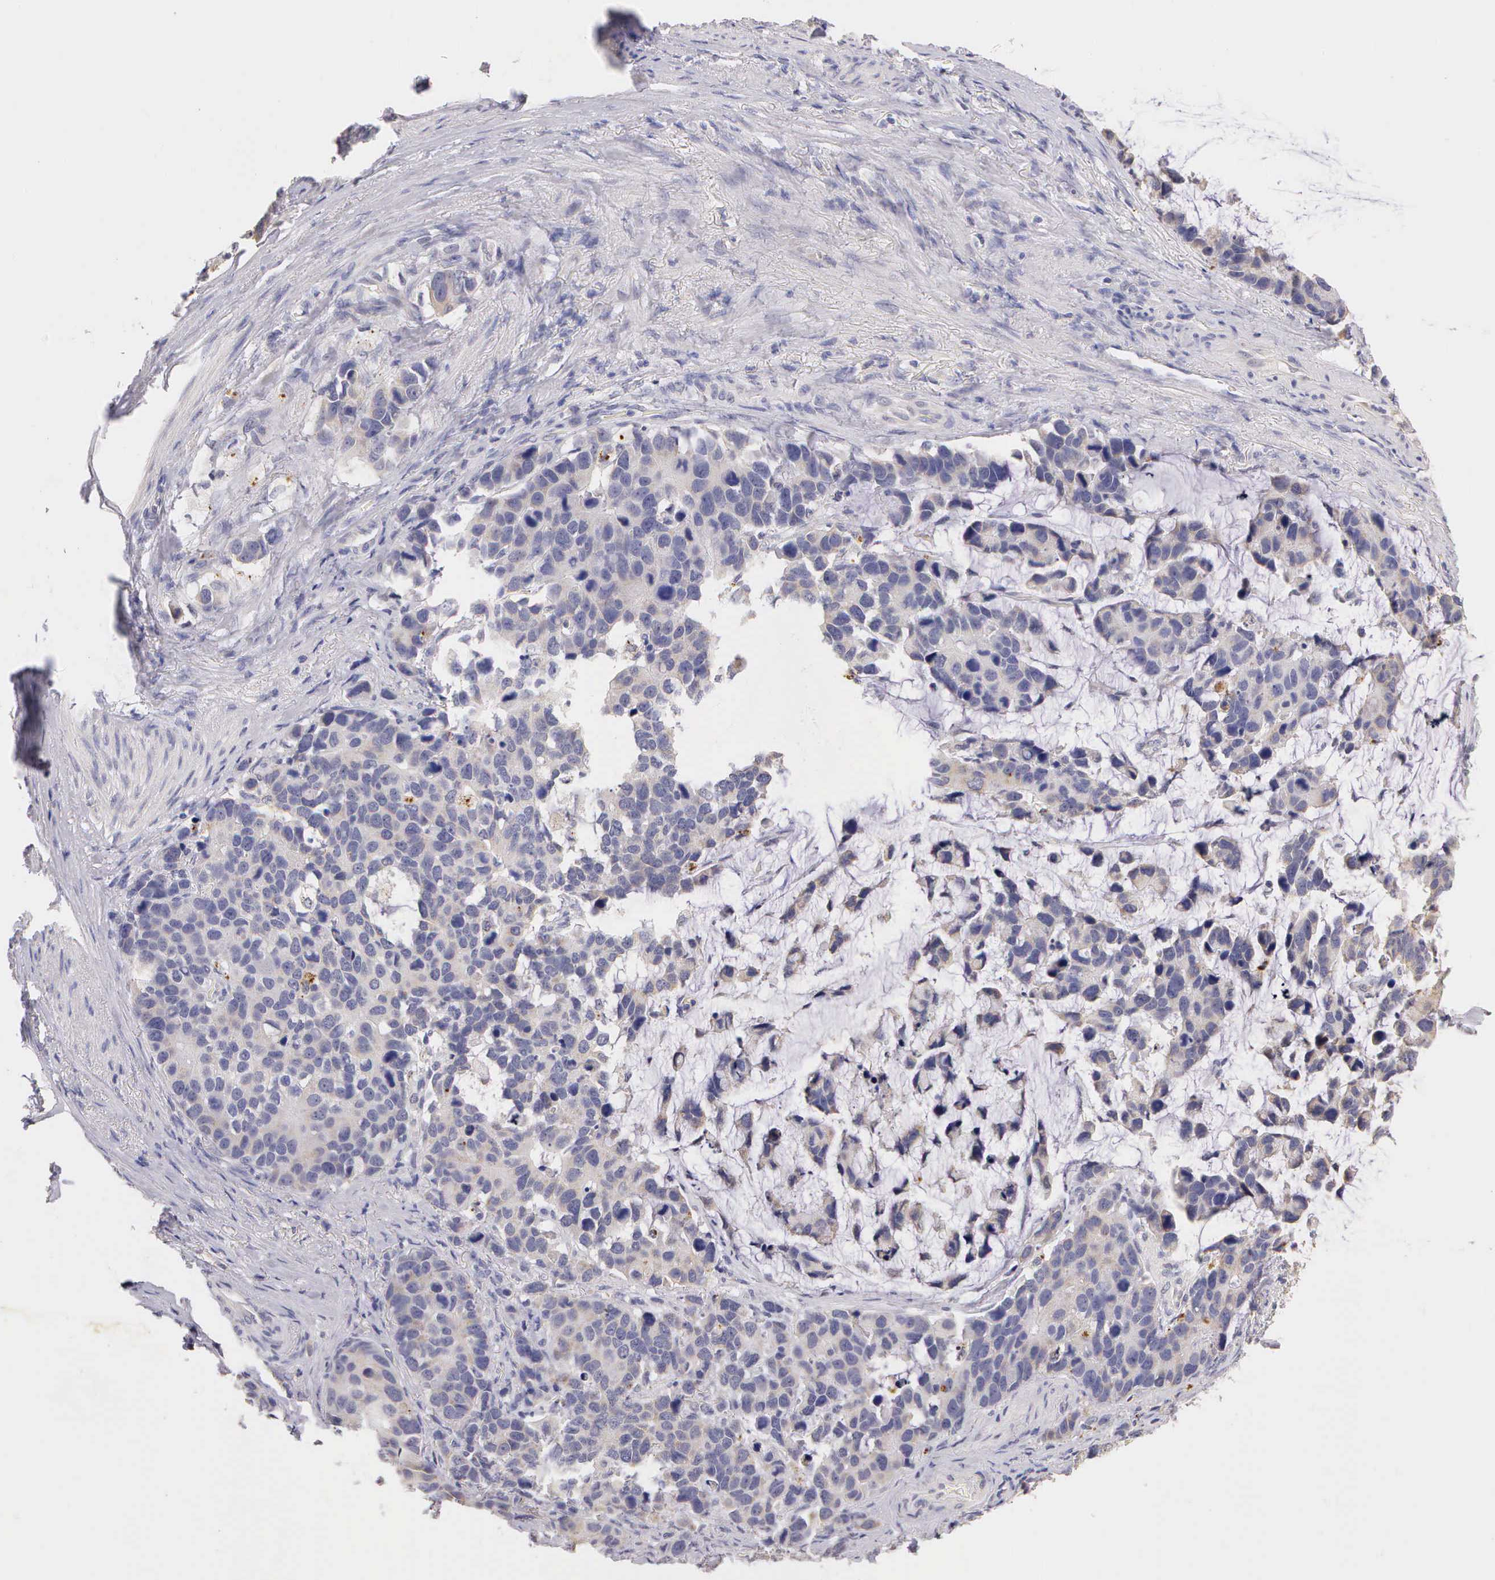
{"staining": {"intensity": "weak", "quantity": "<25%", "location": "cytoplasmic/membranous"}, "tissue": "stomach cancer", "cell_type": "Tumor cells", "image_type": "cancer", "snomed": [{"axis": "morphology", "description": "Adenocarcinoma, NOS"}, {"axis": "topography", "description": "Stomach, upper"}], "caption": "Tumor cells show no significant protein positivity in stomach adenocarcinoma.", "gene": "ESR1", "patient": {"sex": "male", "age": 71}}